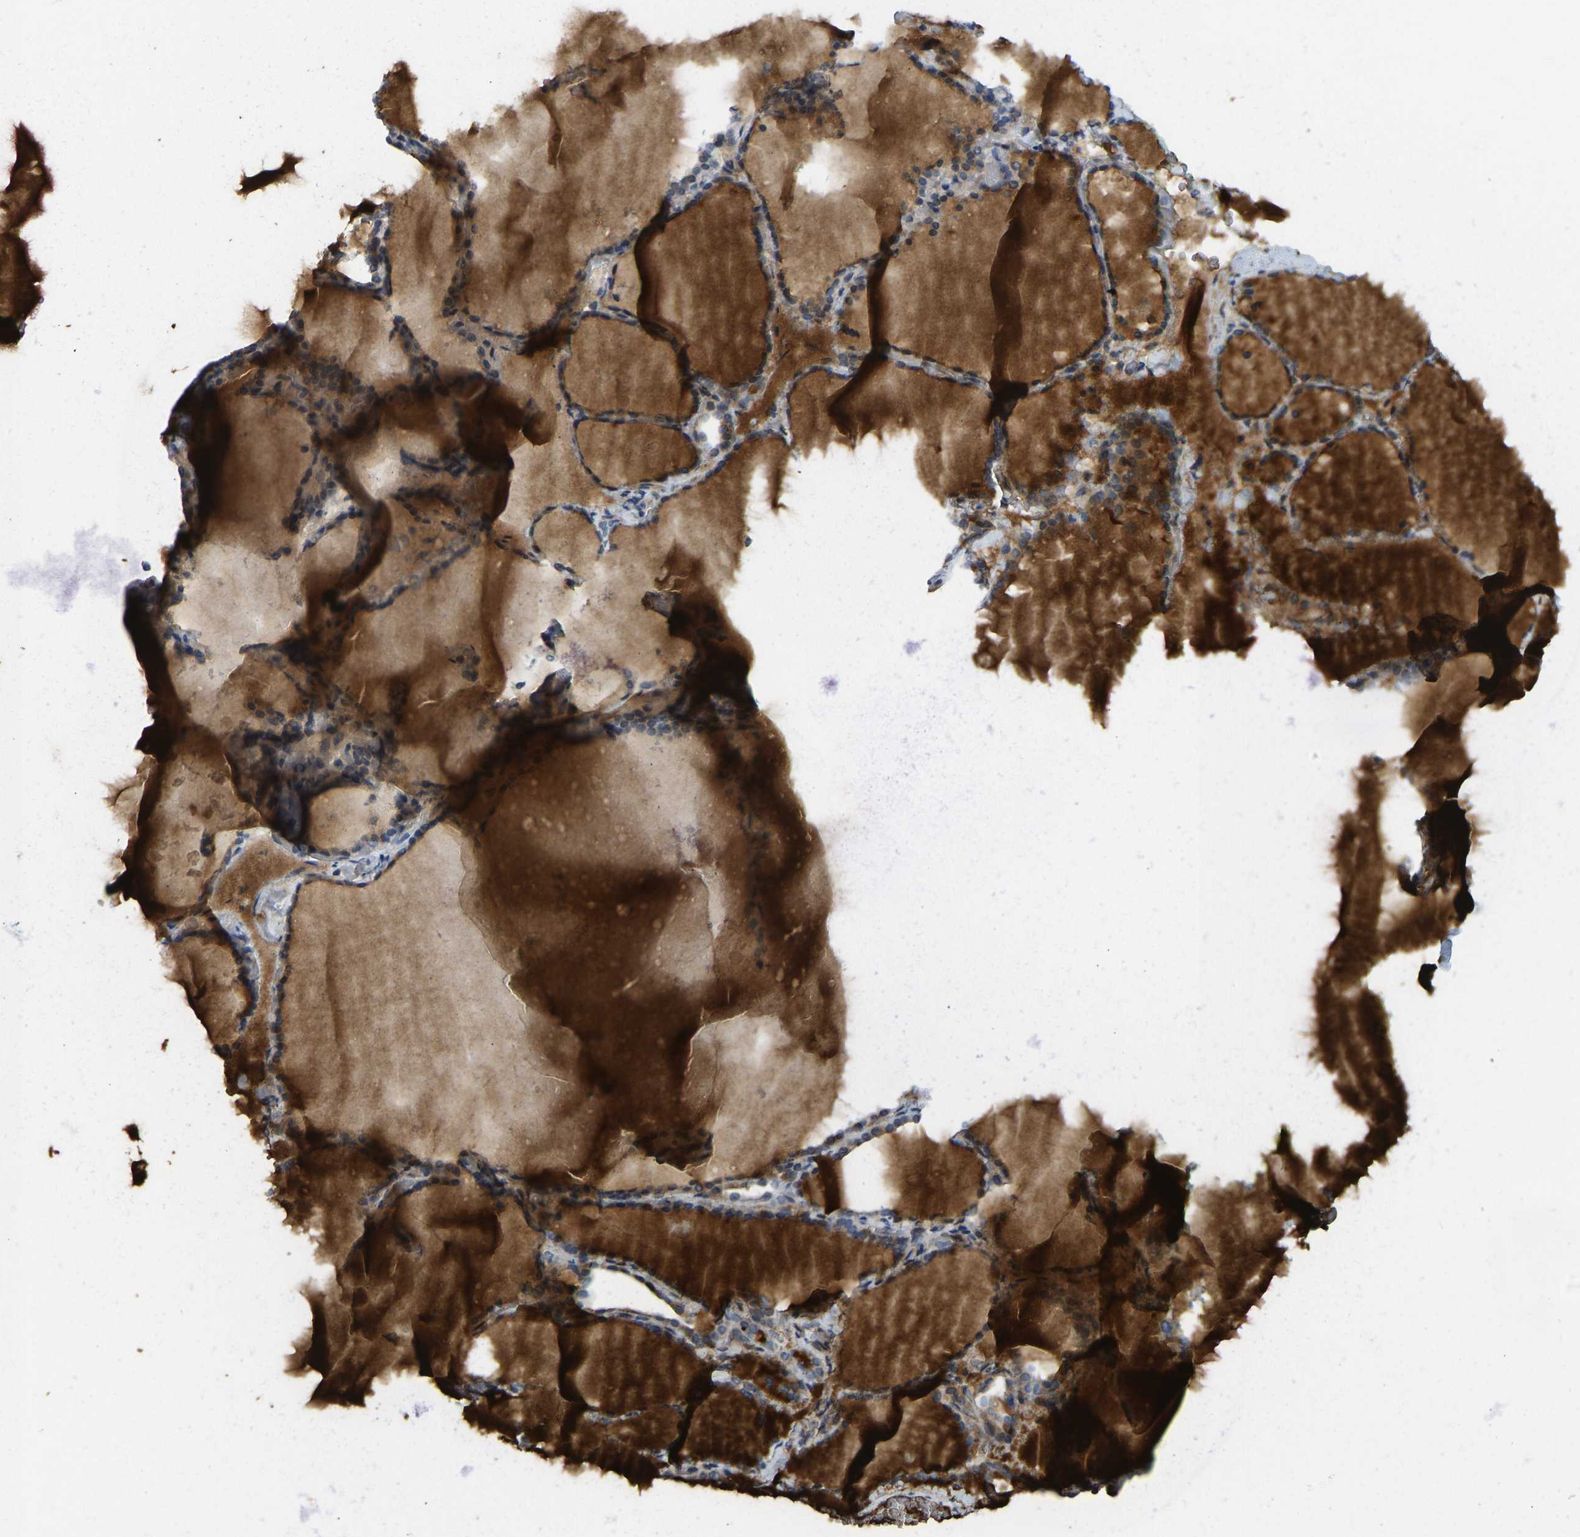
{"staining": {"intensity": "moderate", "quantity": "25%-75%", "location": "cytoplasmic/membranous"}, "tissue": "thyroid gland", "cell_type": "Glandular cells", "image_type": "normal", "snomed": [{"axis": "morphology", "description": "Normal tissue, NOS"}, {"axis": "topography", "description": "Thyroid gland"}], "caption": "The histopathology image demonstrates staining of unremarkable thyroid gland, revealing moderate cytoplasmic/membranous protein expression (brown color) within glandular cells.", "gene": "NDRG3", "patient": {"sex": "female", "age": 28}}